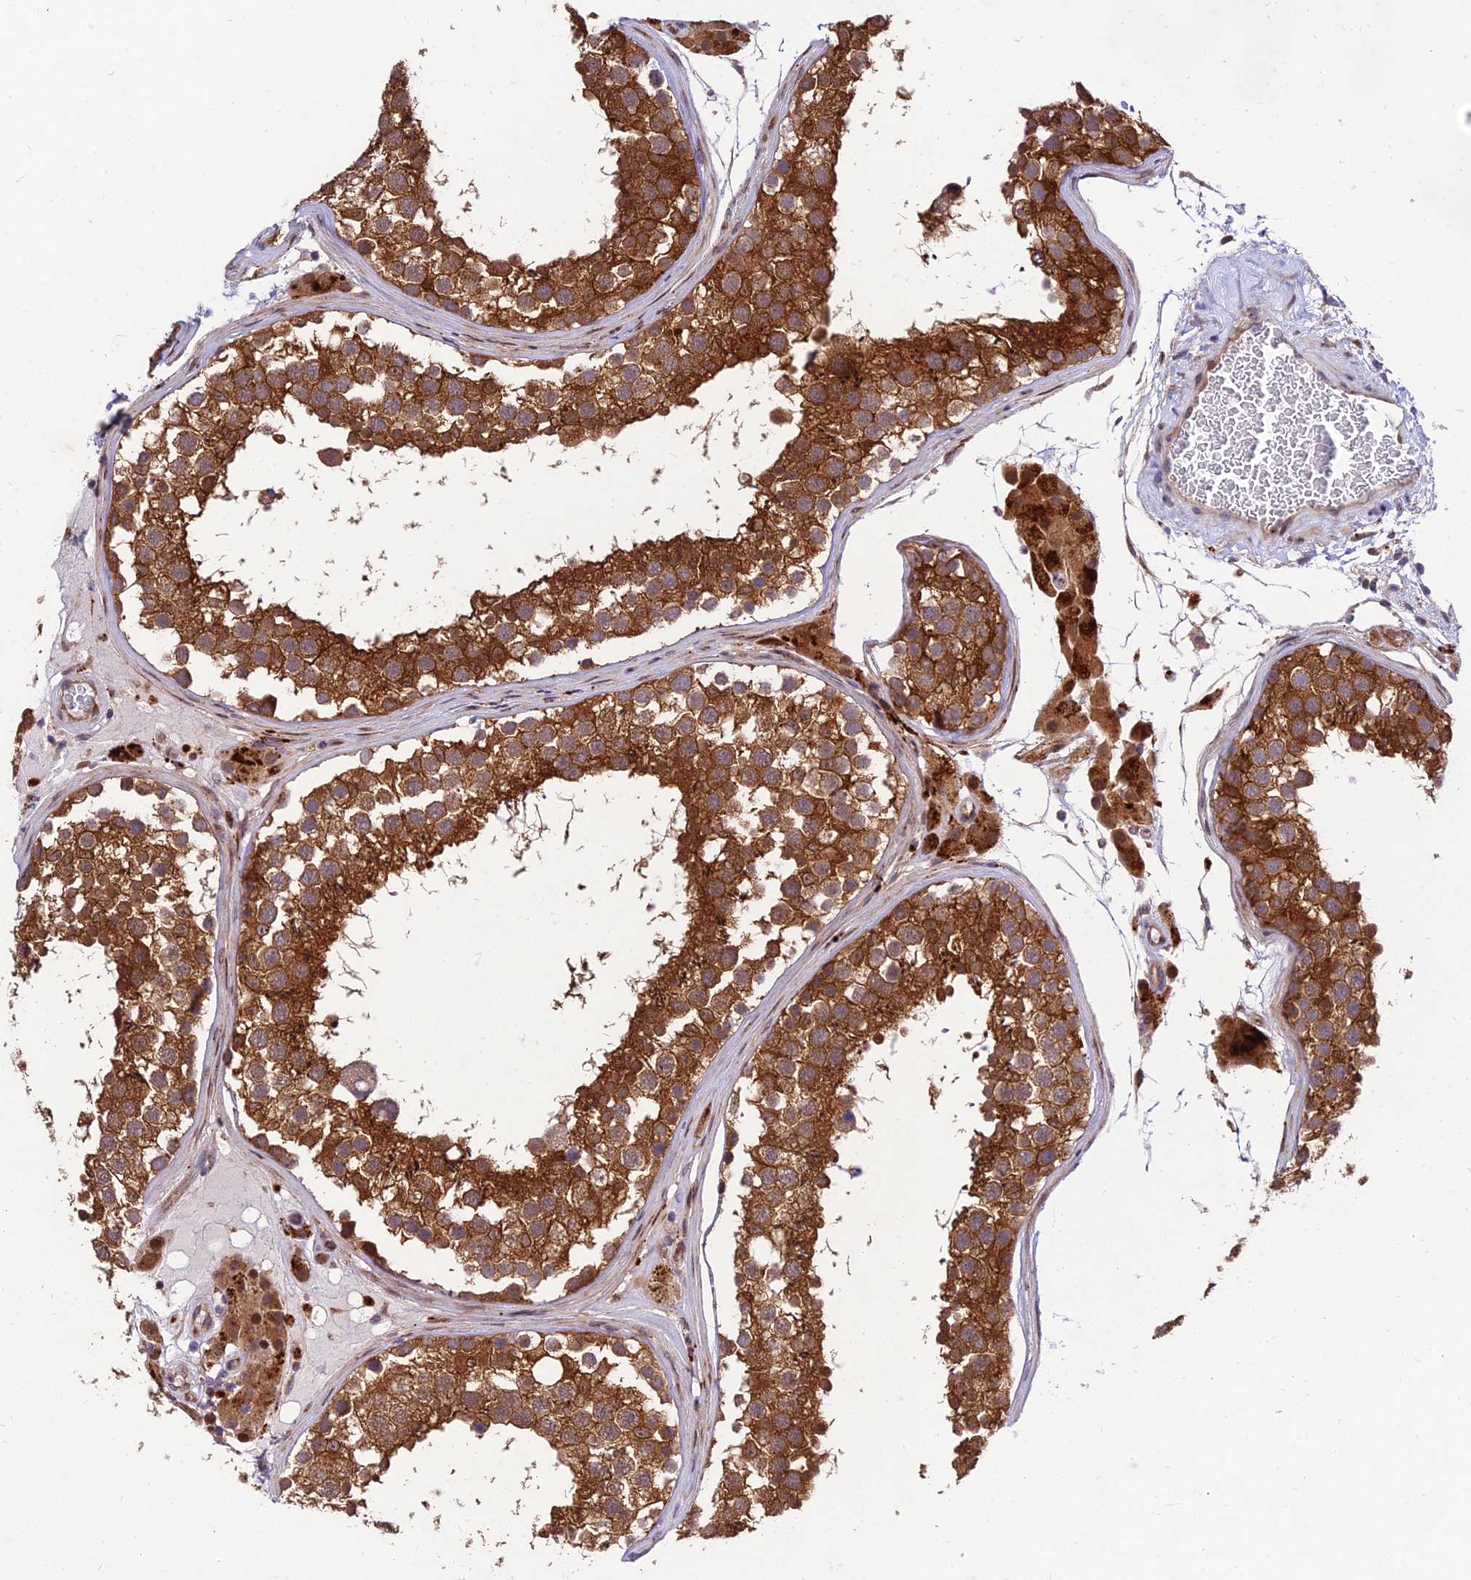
{"staining": {"intensity": "strong", "quantity": ">75%", "location": "cytoplasmic/membranous"}, "tissue": "testis", "cell_type": "Cells in seminiferous ducts", "image_type": "normal", "snomed": [{"axis": "morphology", "description": "Normal tissue, NOS"}, {"axis": "topography", "description": "Testis"}], "caption": "Testis stained with DAB immunohistochemistry (IHC) displays high levels of strong cytoplasmic/membranous staining in about >75% of cells in seminiferous ducts.", "gene": "MKKS", "patient": {"sex": "male", "age": 46}}